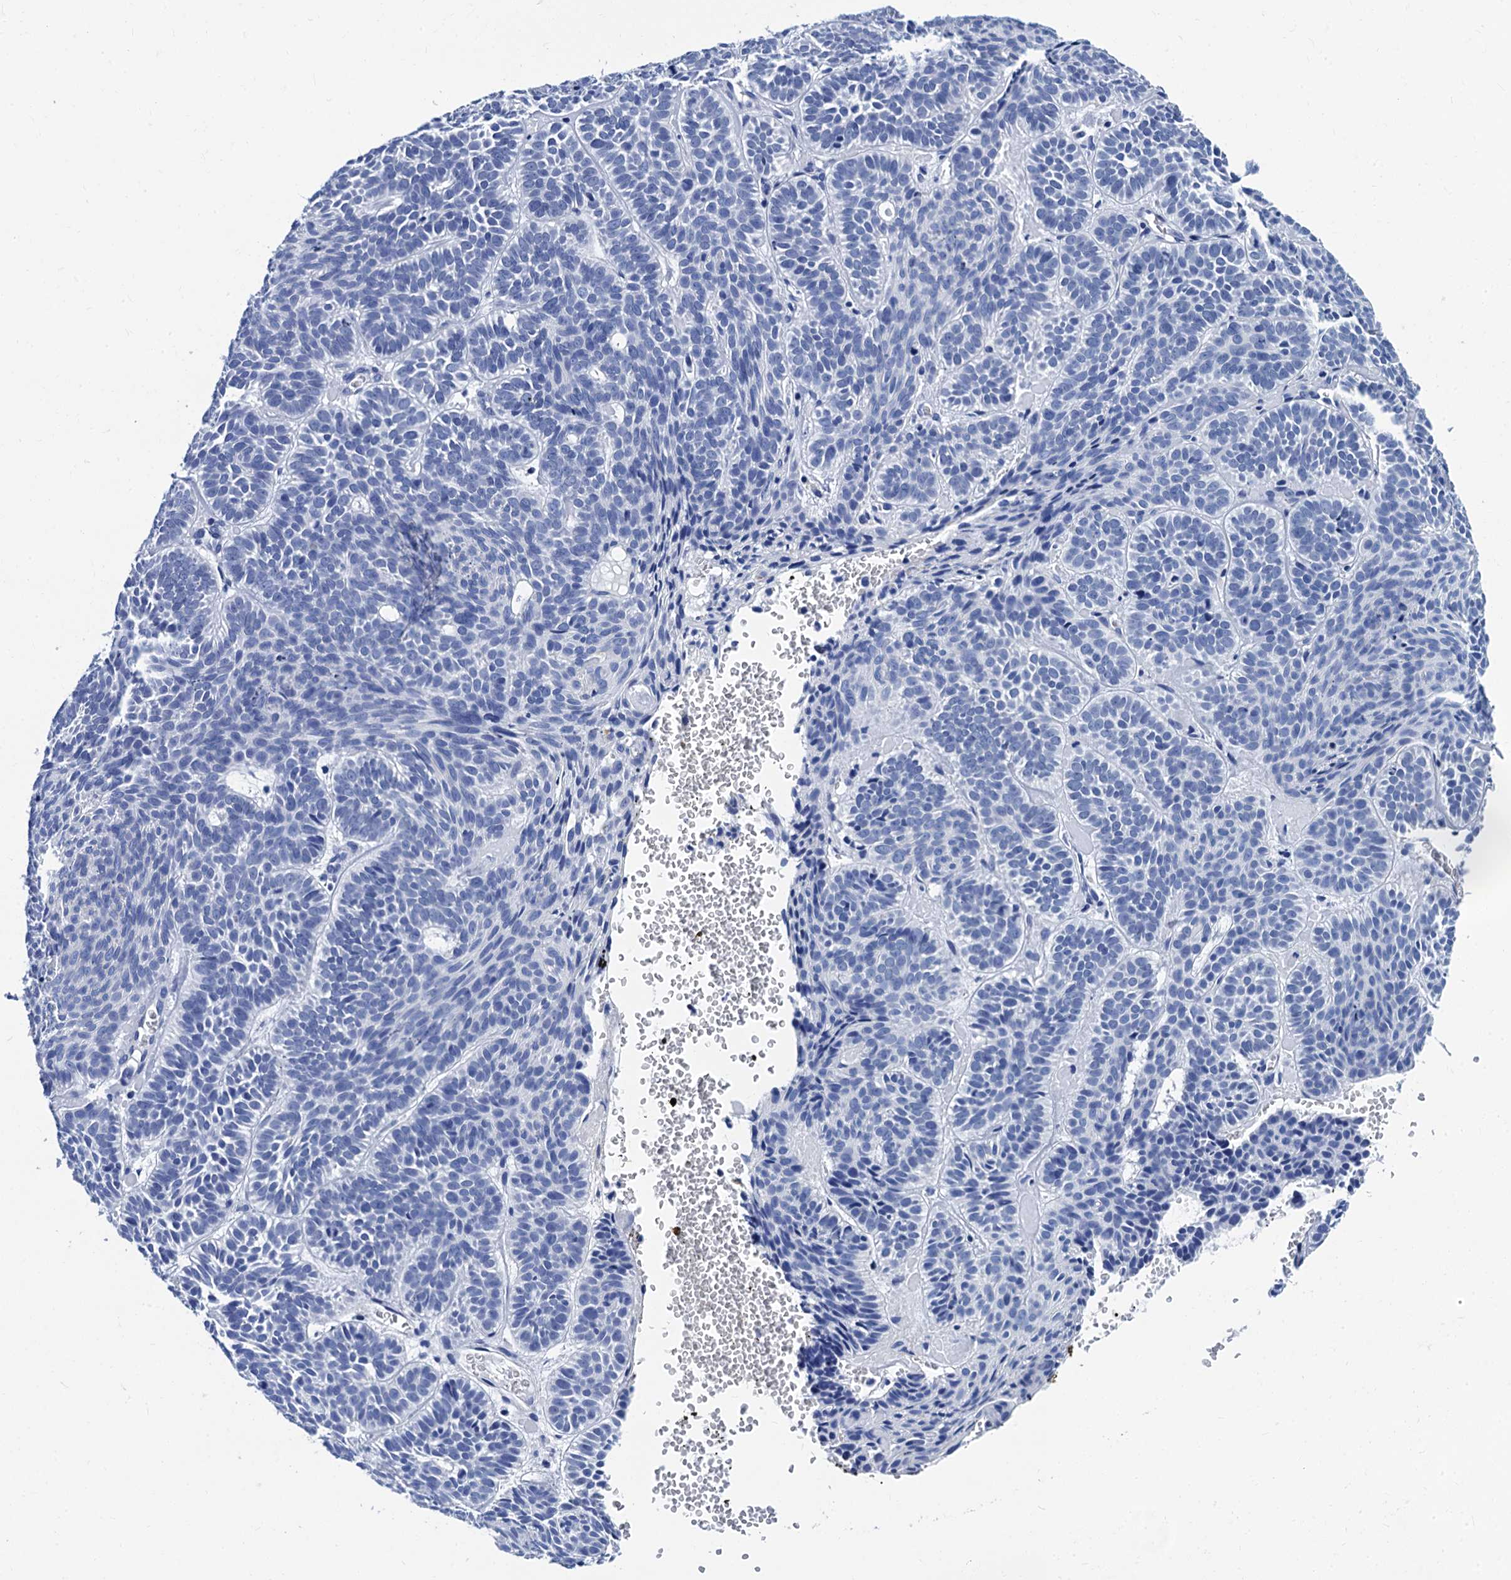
{"staining": {"intensity": "negative", "quantity": "none", "location": "none"}, "tissue": "skin cancer", "cell_type": "Tumor cells", "image_type": "cancer", "snomed": [{"axis": "morphology", "description": "Basal cell carcinoma"}, {"axis": "topography", "description": "Skin"}], "caption": "This is a photomicrograph of immunohistochemistry (IHC) staining of skin basal cell carcinoma, which shows no positivity in tumor cells.", "gene": "MYBPC3", "patient": {"sex": "male", "age": 85}}